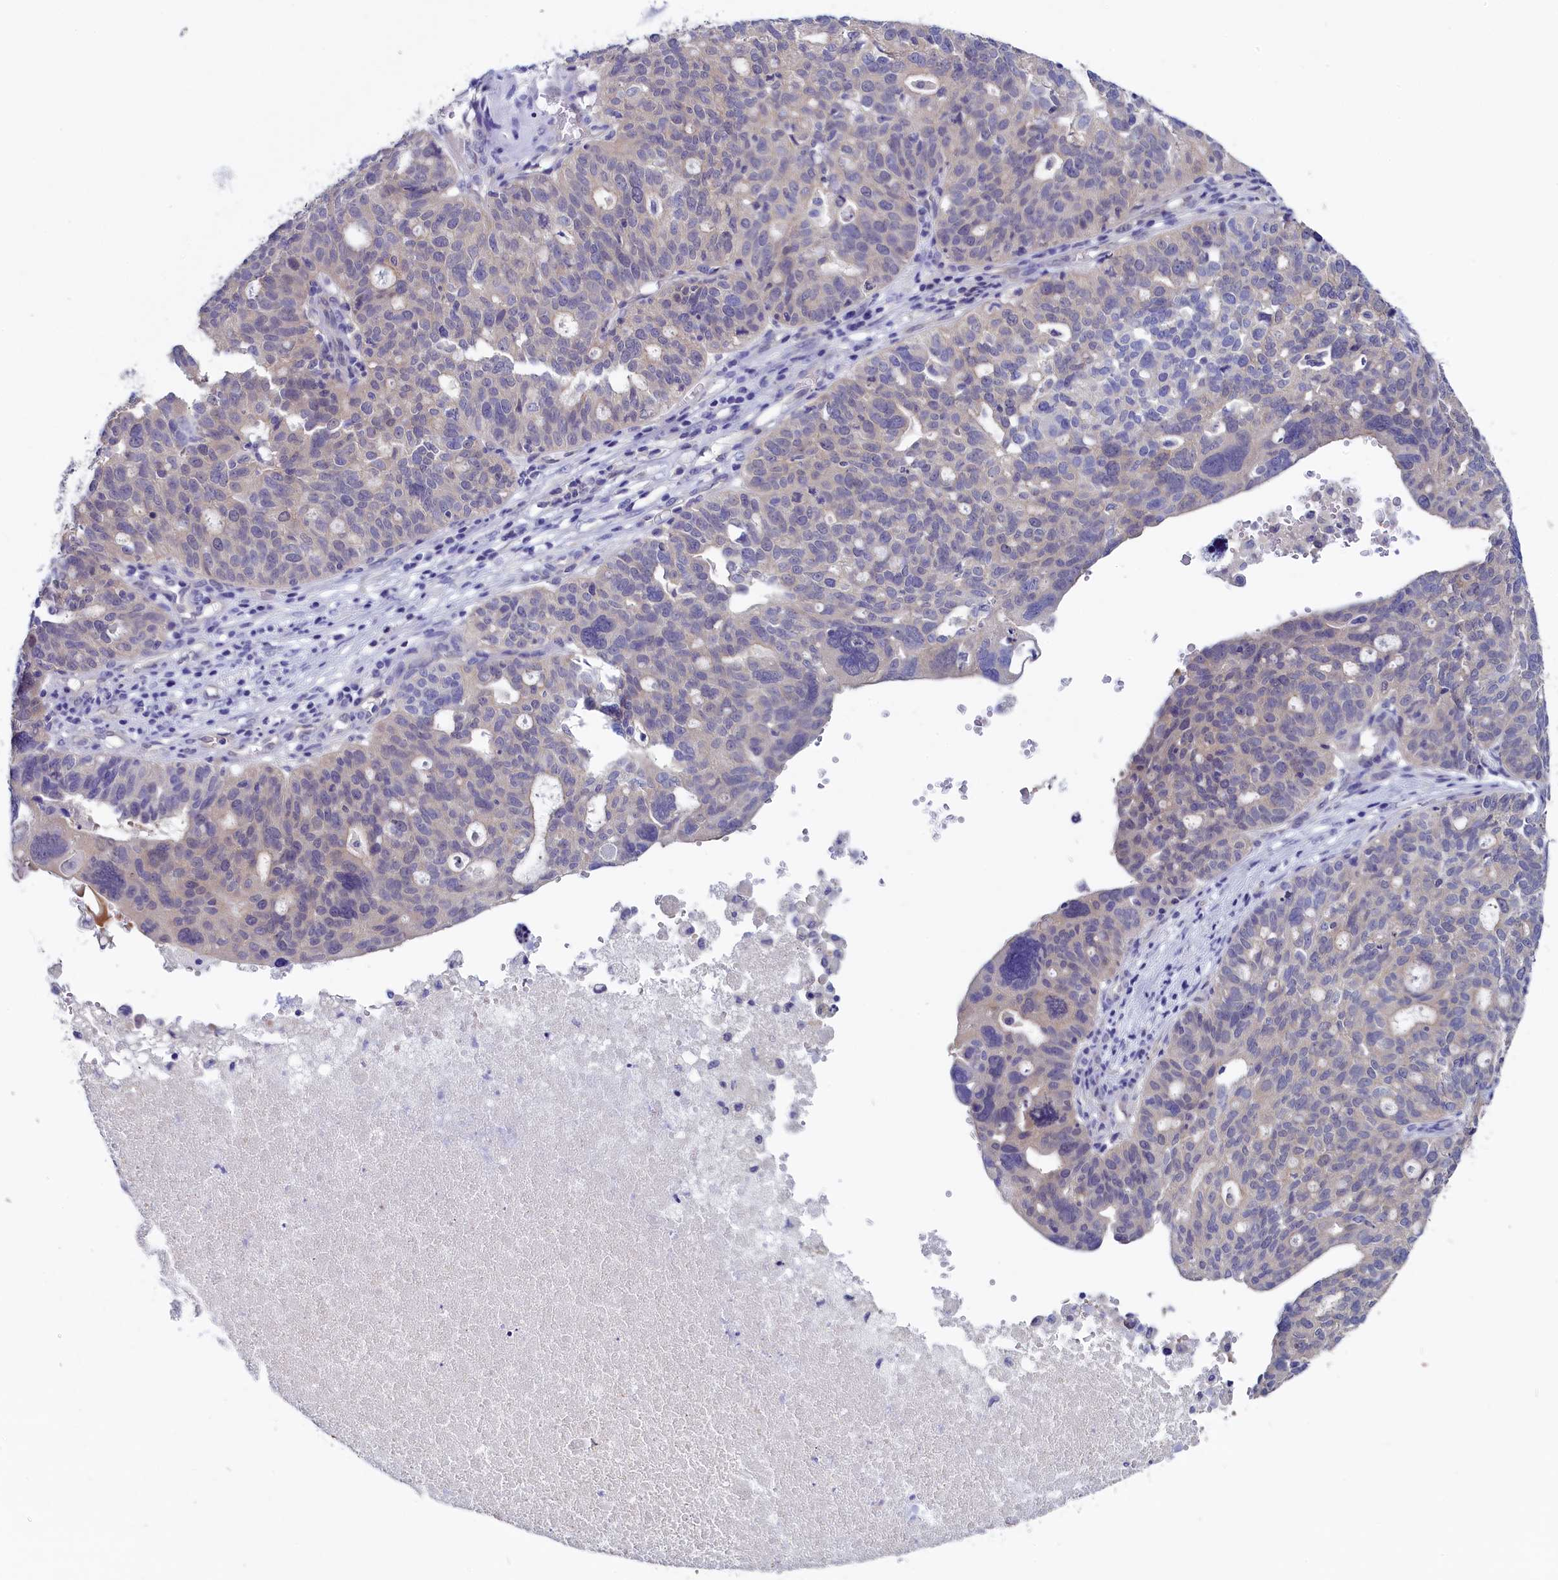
{"staining": {"intensity": "weak", "quantity": "<25%", "location": "cytoplasmic/membranous"}, "tissue": "ovarian cancer", "cell_type": "Tumor cells", "image_type": "cancer", "snomed": [{"axis": "morphology", "description": "Cystadenocarcinoma, serous, NOS"}, {"axis": "topography", "description": "Ovary"}], "caption": "Tumor cells are negative for protein expression in human ovarian cancer (serous cystadenocarcinoma). Brightfield microscopy of immunohistochemistry (IHC) stained with DAB (3,3'-diaminobenzidine) (brown) and hematoxylin (blue), captured at high magnification.", "gene": "CIAPIN1", "patient": {"sex": "female", "age": 59}}